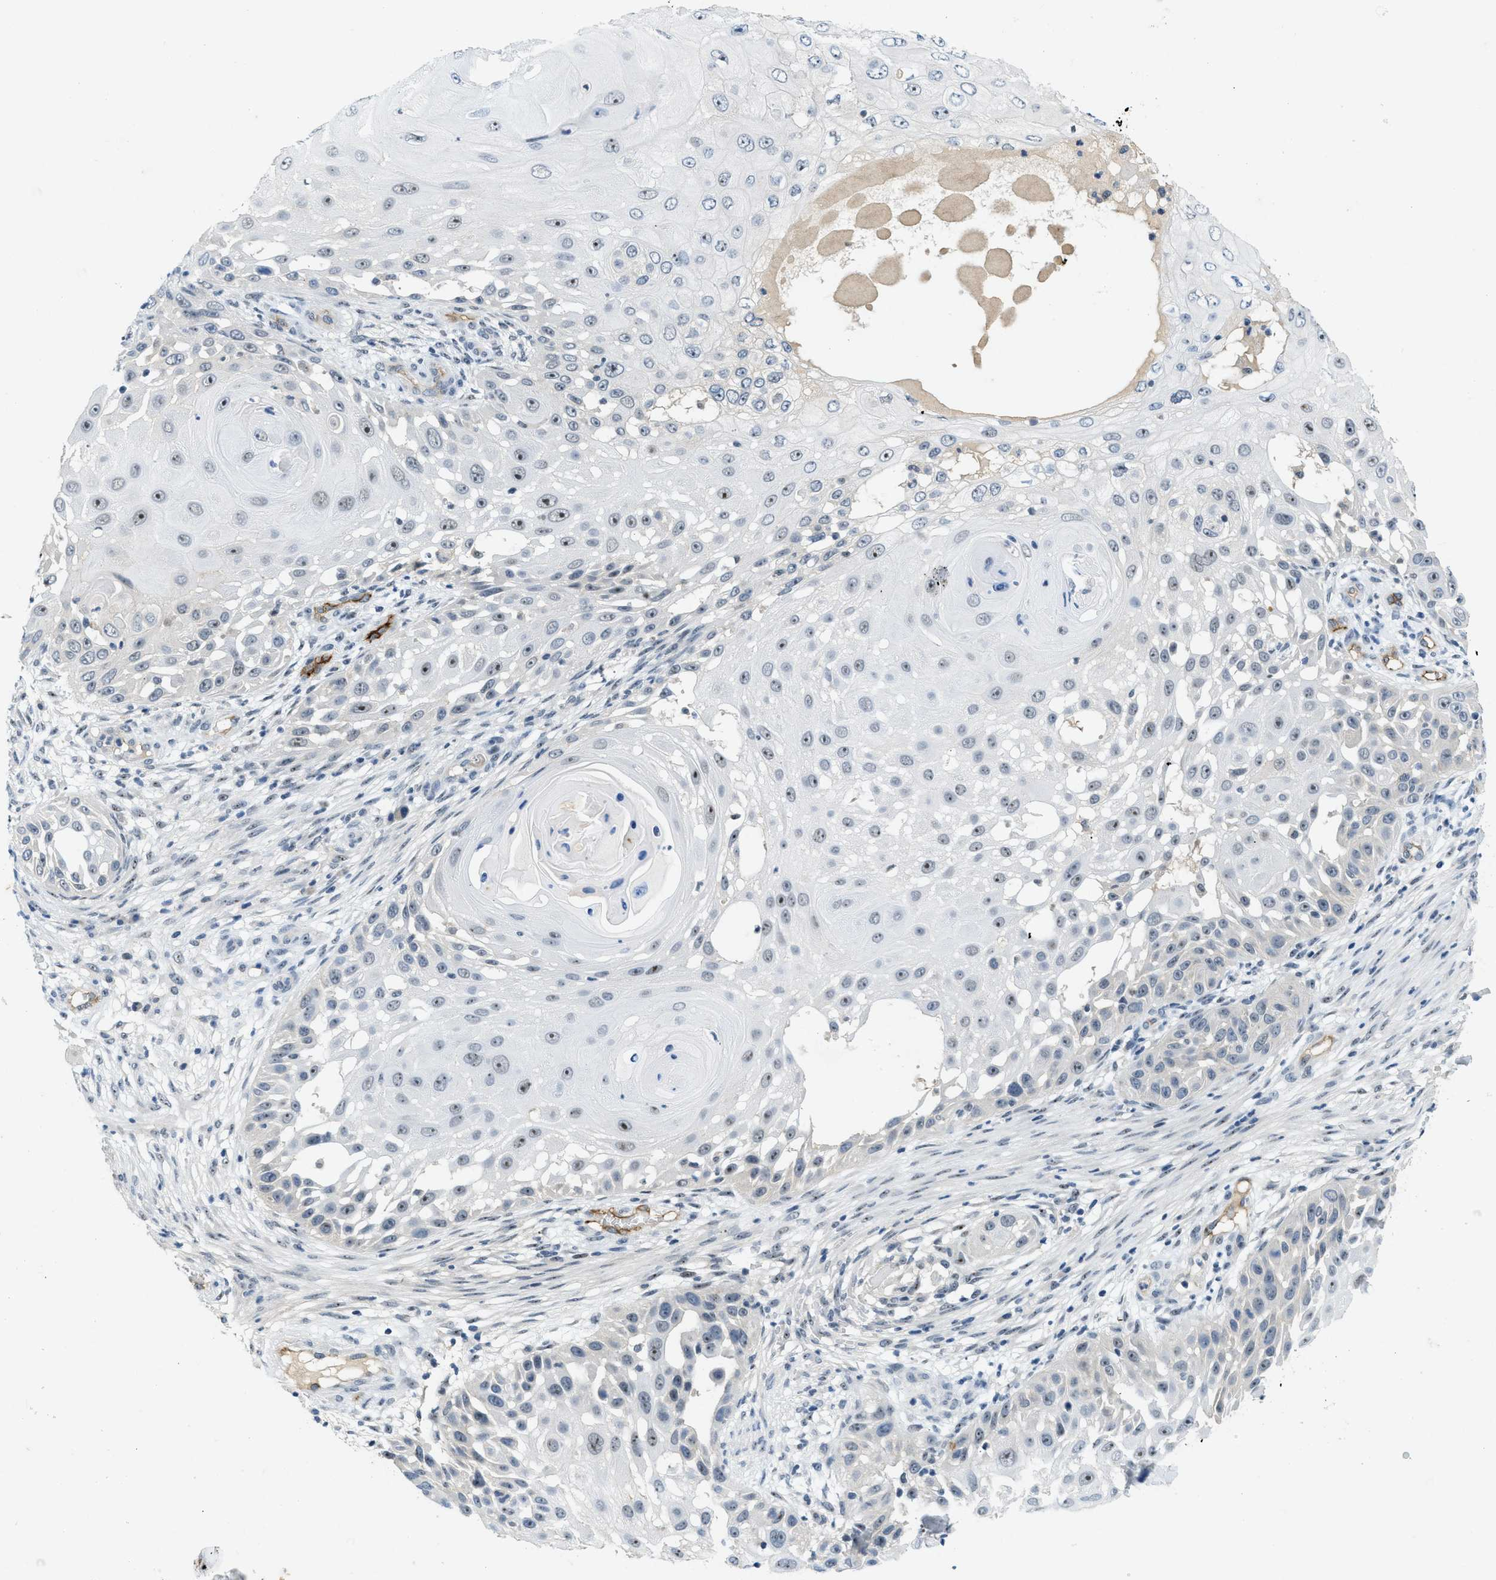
{"staining": {"intensity": "weak", "quantity": "<25%", "location": "nuclear"}, "tissue": "skin cancer", "cell_type": "Tumor cells", "image_type": "cancer", "snomed": [{"axis": "morphology", "description": "Squamous cell carcinoma, NOS"}, {"axis": "topography", "description": "Skin"}], "caption": "Image shows no significant protein staining in tumor cells of squamous cell carcinoma (skin).", "gene": "SLCO2A1", "patient": {"sex": "female", "age": 44}}